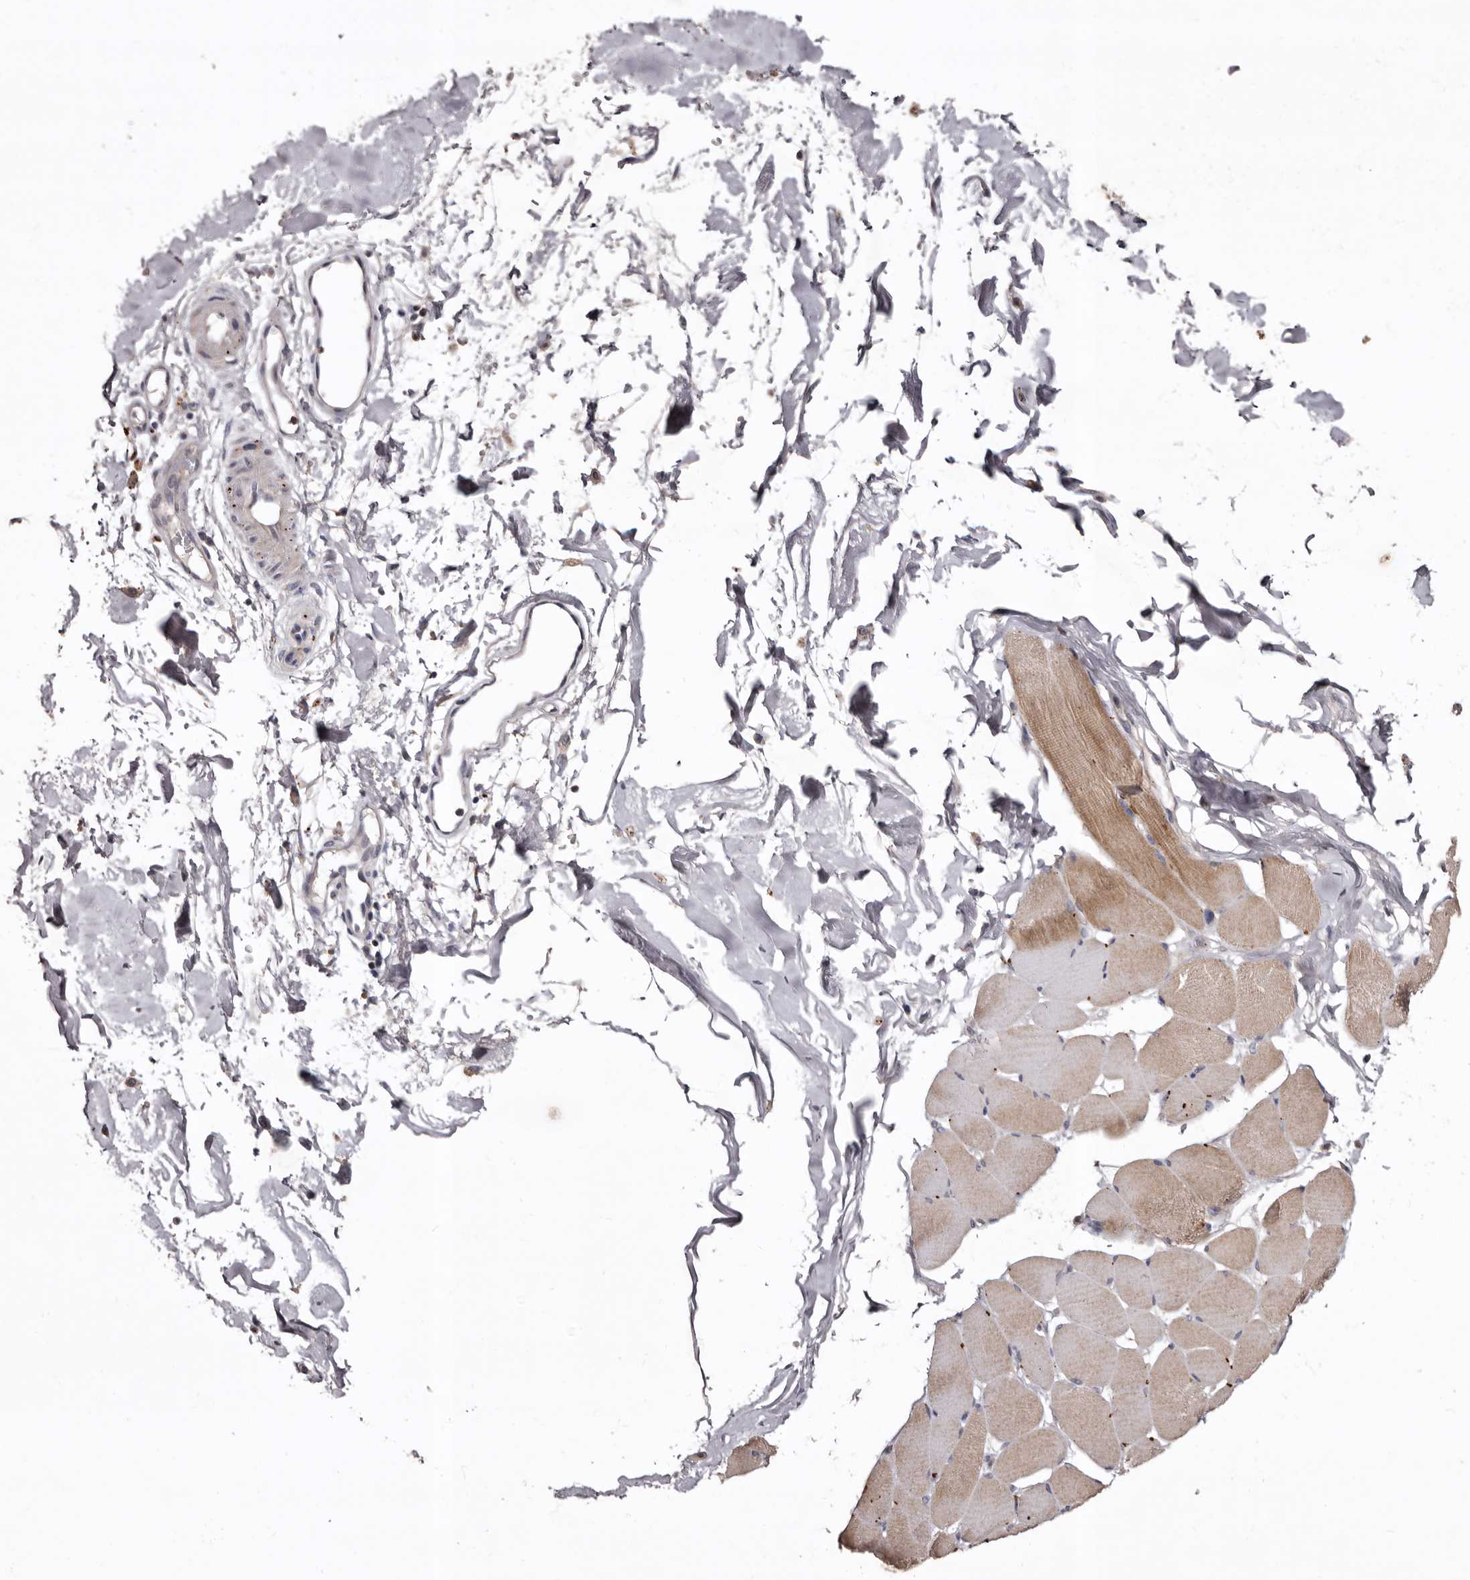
{"staining": {"intensity": "moderate", "quantity": "<25%", "location": "cytoplasmic/membranous"}, "tissue": "skeletal muscle", "cell_type": "Myocytes", "image_type": "normal", "snomed": [{"axis": "morphology", "description": "Normal tissue, NOS"}, {"axis": "topography", "description": "Skin"}, {"axis": "topography", "description": "Skeletal muscle"}], "caption": "Immunohistochemical staining of benign human skeletal muscle demonstrates low levels of moderate cytoplasmic/membranous staining in about <25% of myocytes.", "gene": "SLC10A4", "patient": {"sex": "male", "age": 83}}